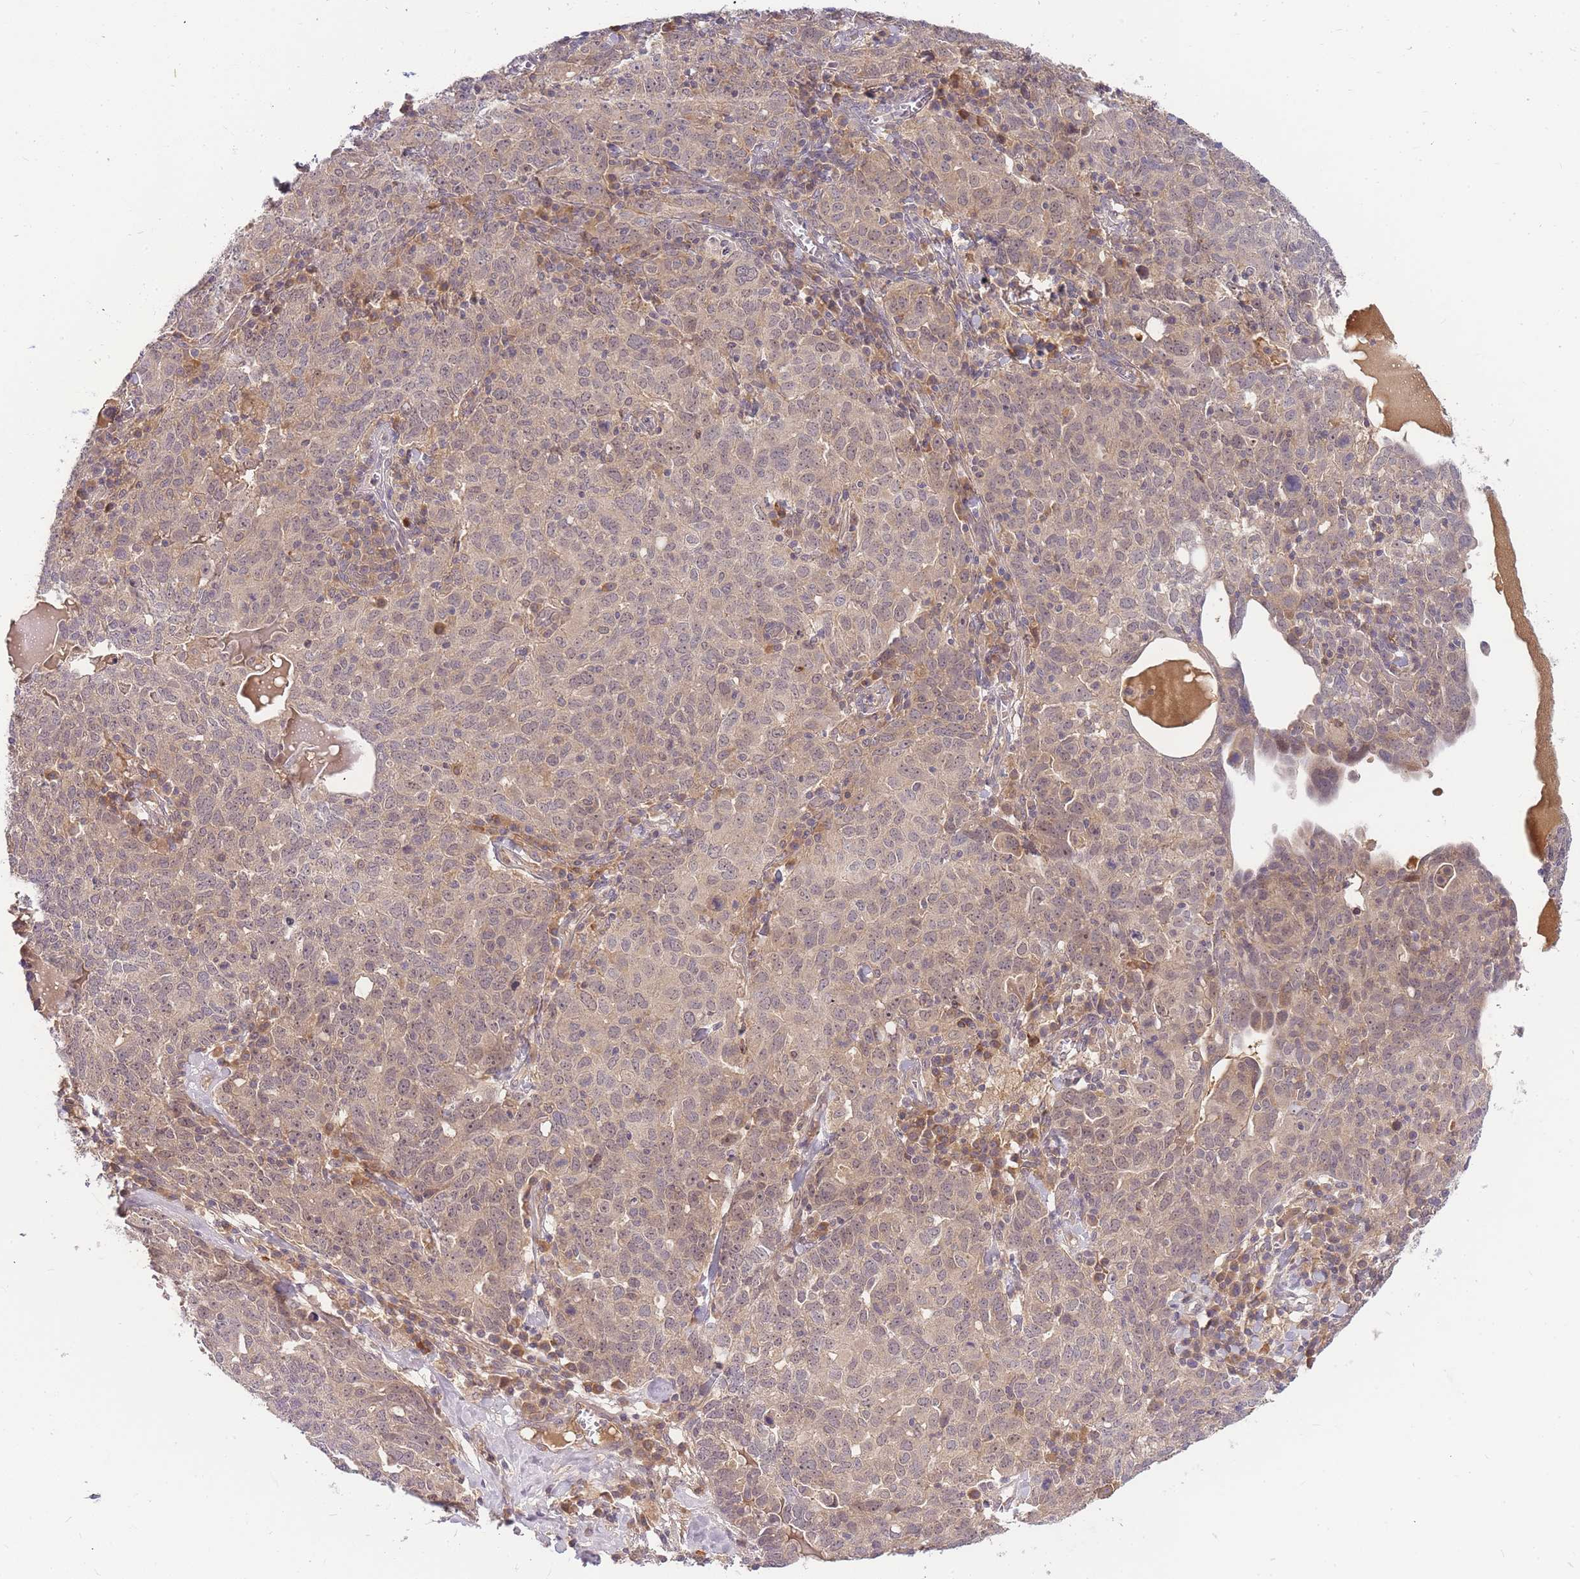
{"staining": {"intensity": "weak", "quantity": ">75%", "location": "cytoplasmic/membranous,nuclear"}, "tissue": "ovarian cancer", "cell_type": "Tumor cells", "image_type": "cancer", "snomed": [{"axis": "morphology", "description": "Carcinoma, endometroid"}, {"axis": "topography", "description": "Ovary"}], "caption": "Endometroid carcinoma (ovarian) stained for a protein (brown) reveals weak cytoplasmic/membranous and nuclear positive staining in approximately >75% of tumor cells.", "gene": "ZNF577", "patient": {"sex": "female", "age": 62}}